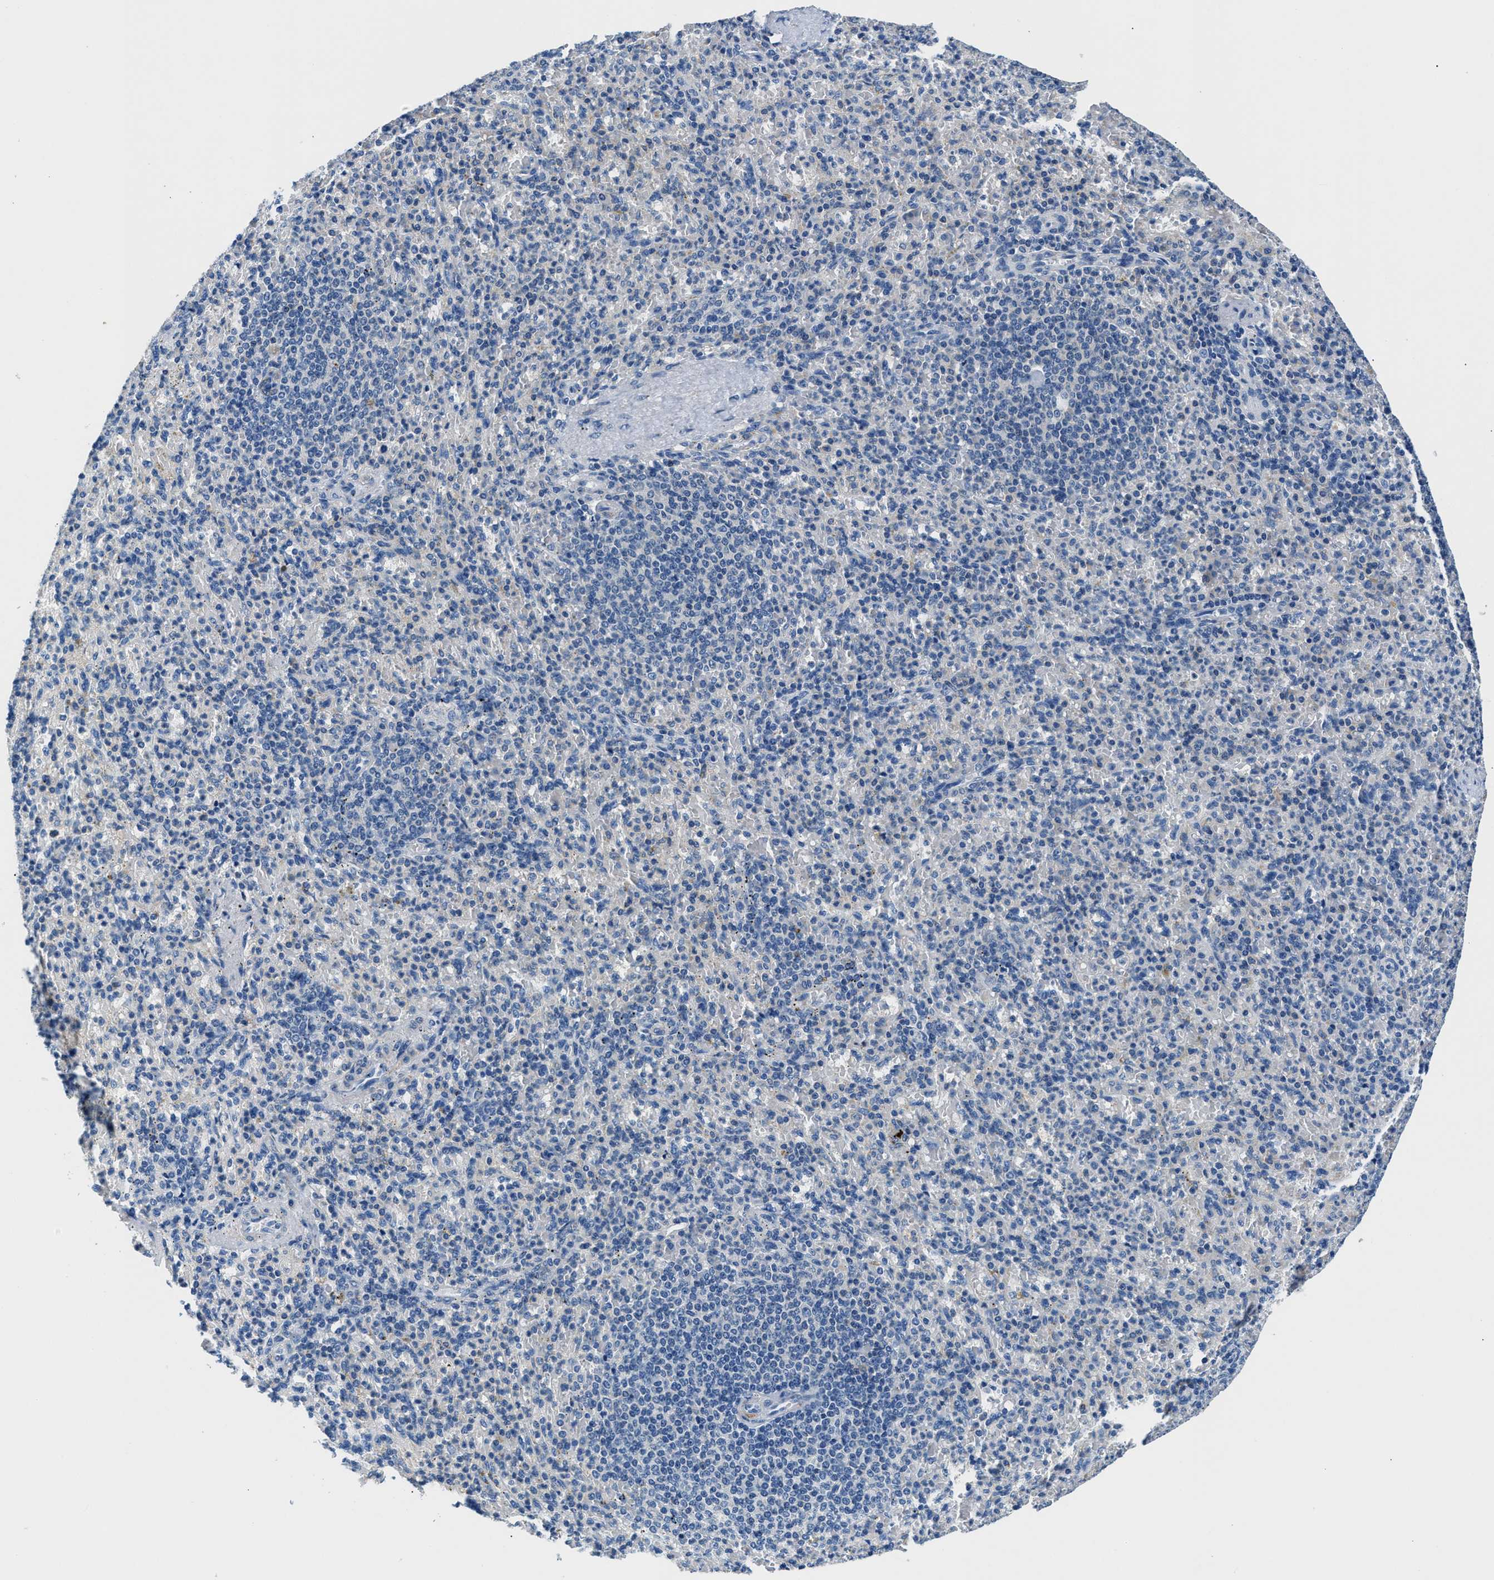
{"staining": {"intensity": "negative", "quantity": "none", "location": "none"}, "tissue": "spleen", "cell_type": "Cells in red pulp", "image_type": "normal", "snomed": [{"axis": "morphology", "description": "Normal tissue, NOS"}, {"axis": "topography", "description": "Spleen"}], "caption": "IHC micrograph of benign spleen: spleen stained with DAB shows no significant protein staining in cells in red pulp. Brightfield microscopy of immunohistochemistry (IHC) stained with DAB (3,3'-diaminobenzidine) (brown) and hematoxylin (blue), captured at high magnification.", "gene": "TUT7", "patient": {"sex": "female", "age": 74}}